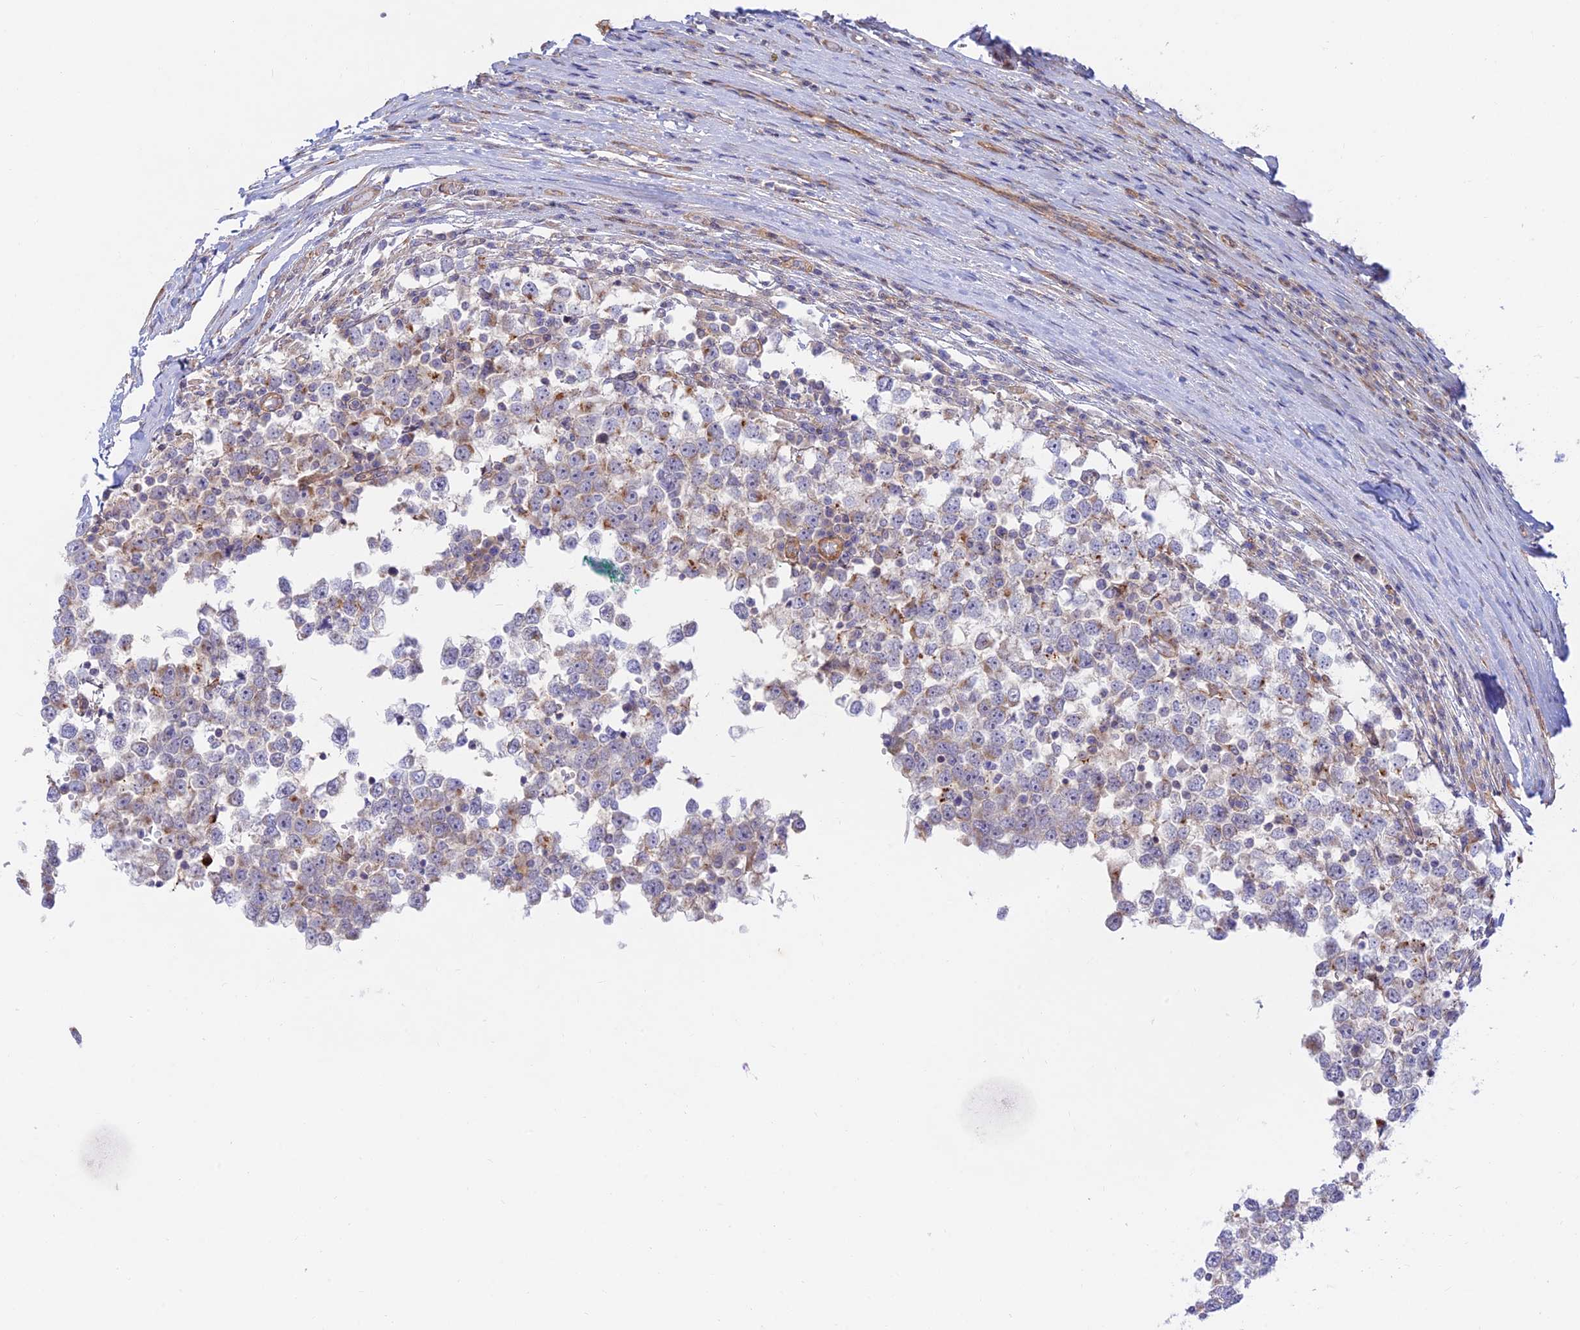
{"staining": {"intensity": "moderate", "quantity": "<25%", "location": "cytoplasmic/membranous"}, "tissue": "testis cancer", "cell_type": "Tumor cells", "image_type": "cancer", "snomed": [{"axis": "morphology", "description": "Seminoma, NOS"}, {"axis": "topography", "description": "Testis"}], "caption": "A micrograph of seminoma (testis) stained for a protein shows moderate cytoplasmic/membranous brown staining in tumor cells. Immunohistochemistry stains the protein in brown and the nuclei are stained blue.", "gene": "KCNAB1", "patient": {"sex": "male", "age": 65}}